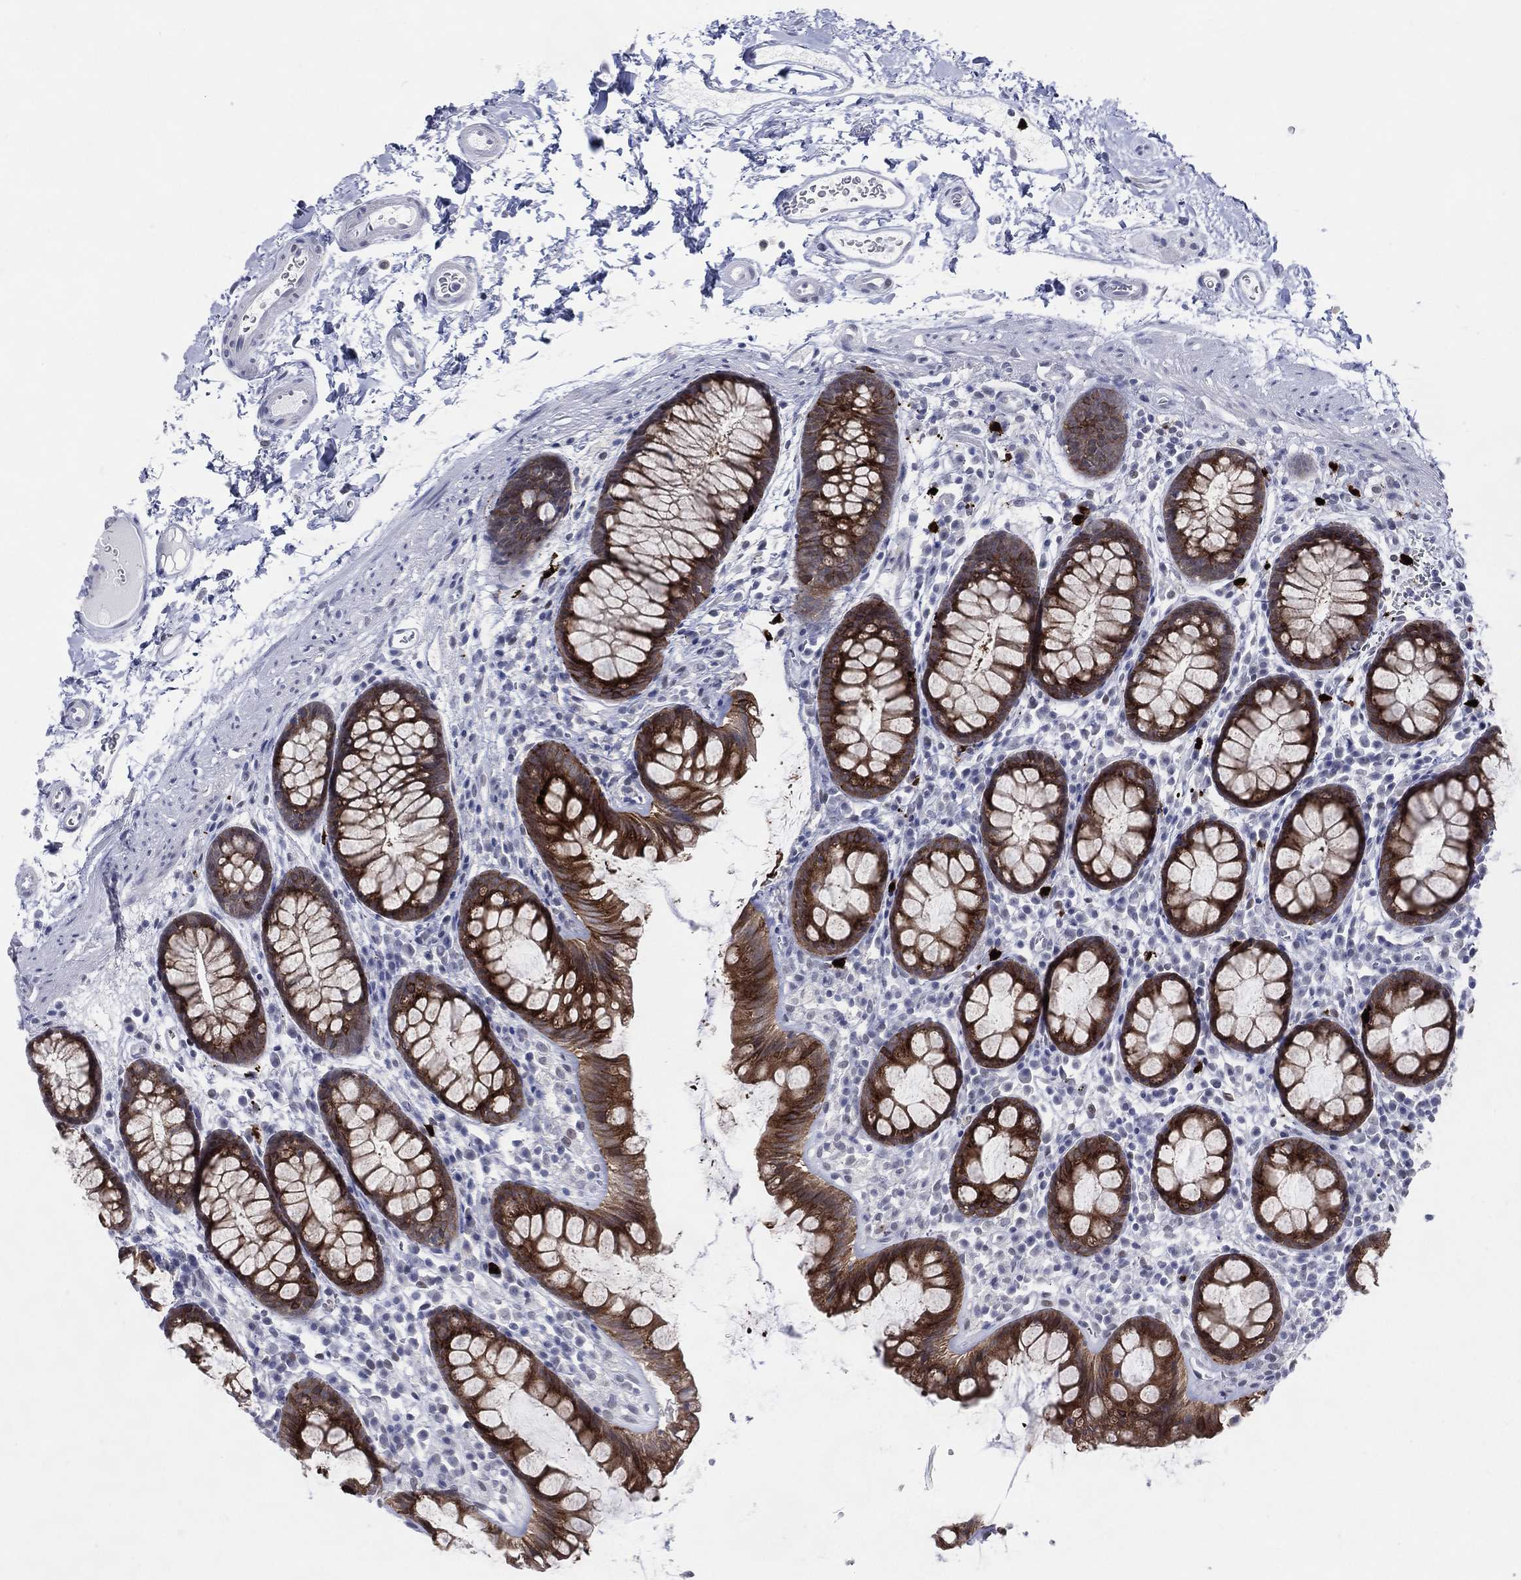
{"staining": {"intensity": "negative", "quantity": "none", "location": "none"}, "tissue": "colon", "cell_type": "Endothelial cells", "image_type": "normal", "snomed": [{"axis": "morphology", "description": "Normal tissue, NOS"}, {"axis": "topography", "description": "Colon"}], "caption": "DAB (3,3'-diaminobenzidine) immunohistochemical staining of benign human colon shows no significant positivity in endothelial cells.", "gene": "CFAP58", "patient": {"sex": "male", "age": 76}}